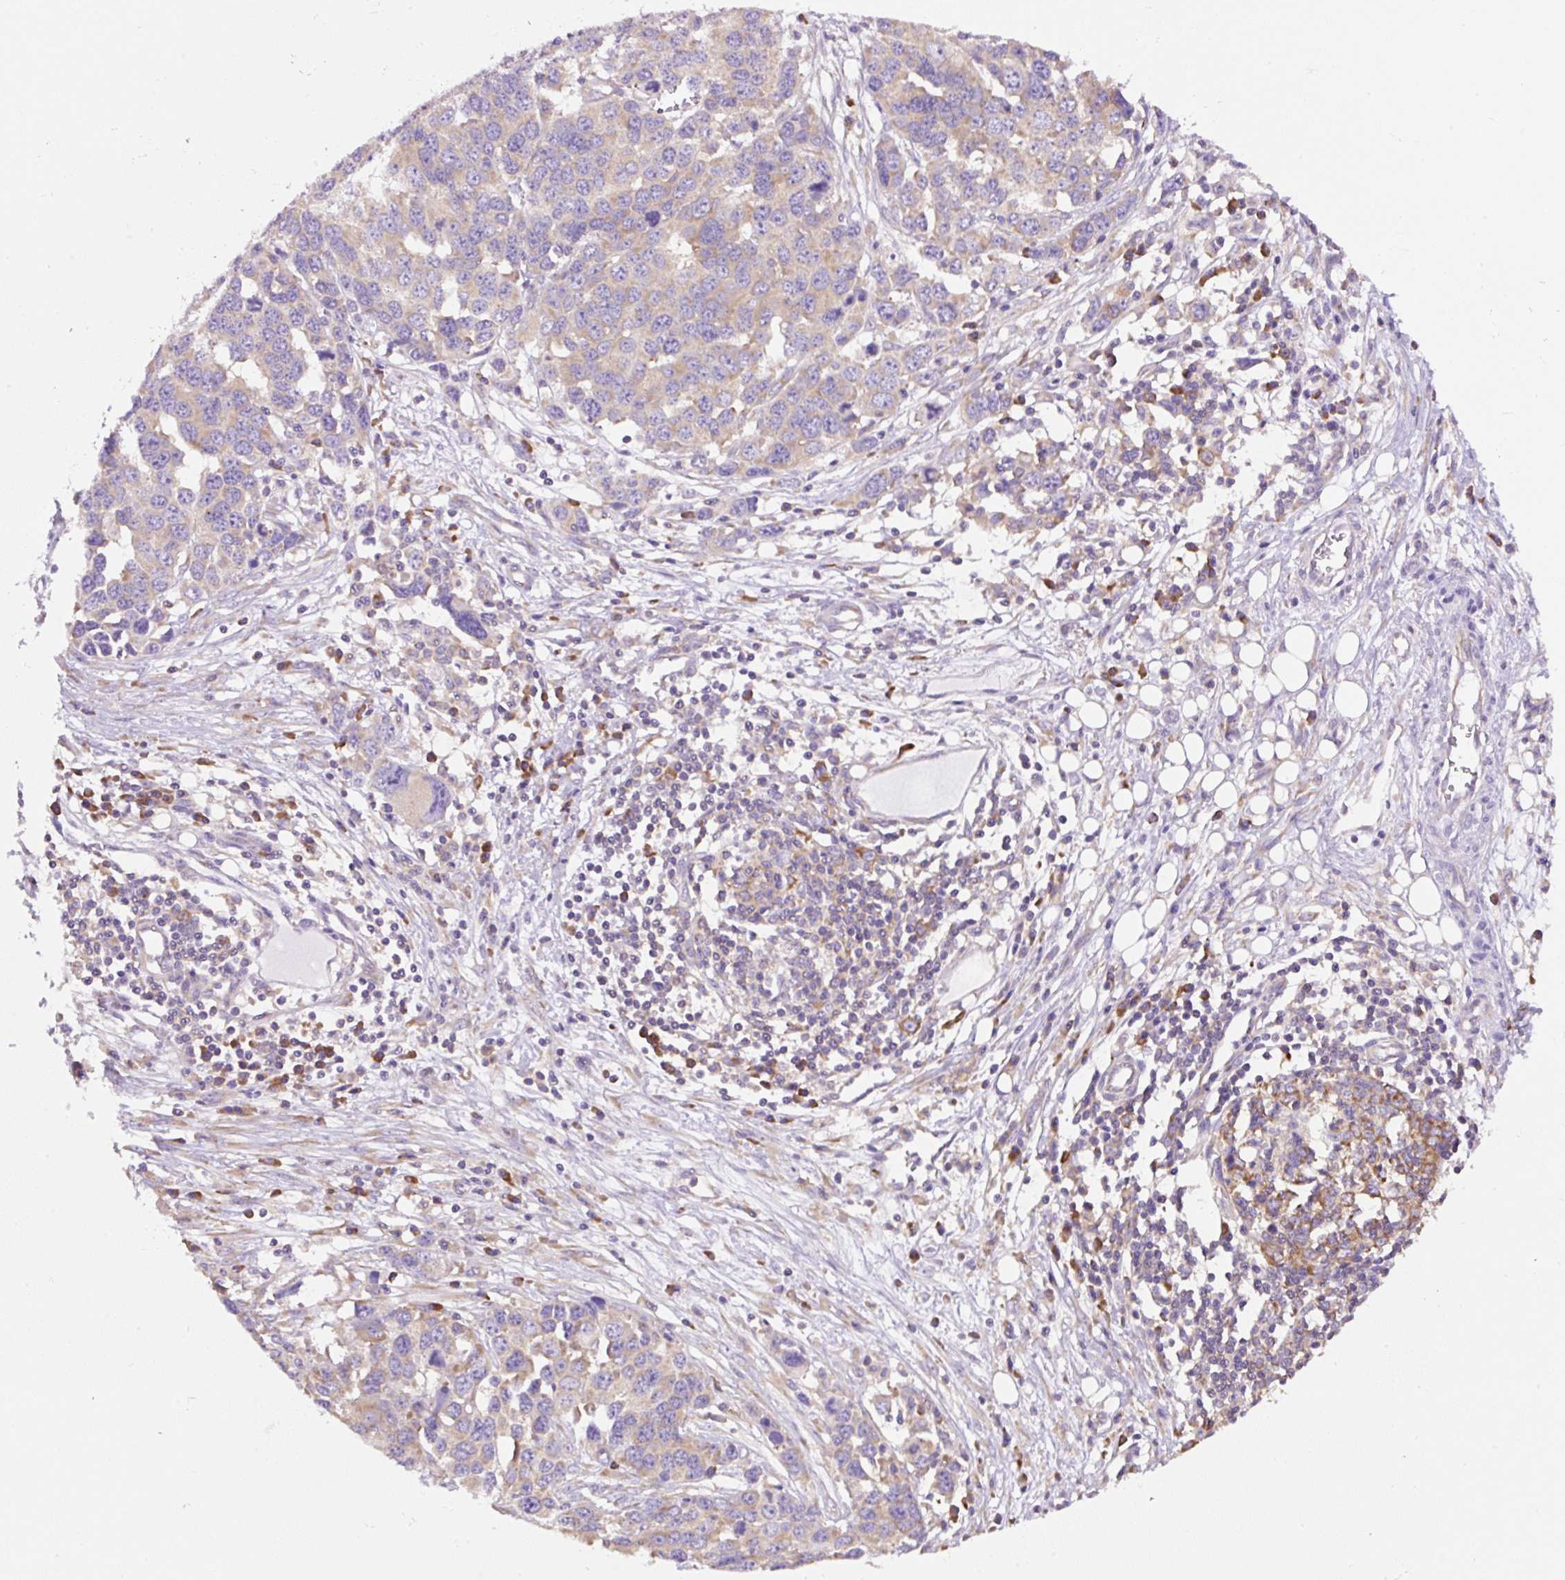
{"staining": {"intensity": "weak", "quantity": "25%-75%", "location": "cytoplasmic/membranous"}, "tissue": "ovarian cancer", "cell_type": "Tumor cells", "image_type": "cancer", "snomed": [{"axis": "morphology", "description": "Cystadenocarcinoma, serous, NOS"}, {"axis": "topography", "description": "Ovary"}], "caption": "Immunohistochemical staining of ovarian serous cystadenocarcinoma reveals low levels of weak cytoplasmic/membranous protein staining in approximately 25%-75% of tumor cells.", "gene": "RPS23", "patient": {"sex": "female", "age": 76}}